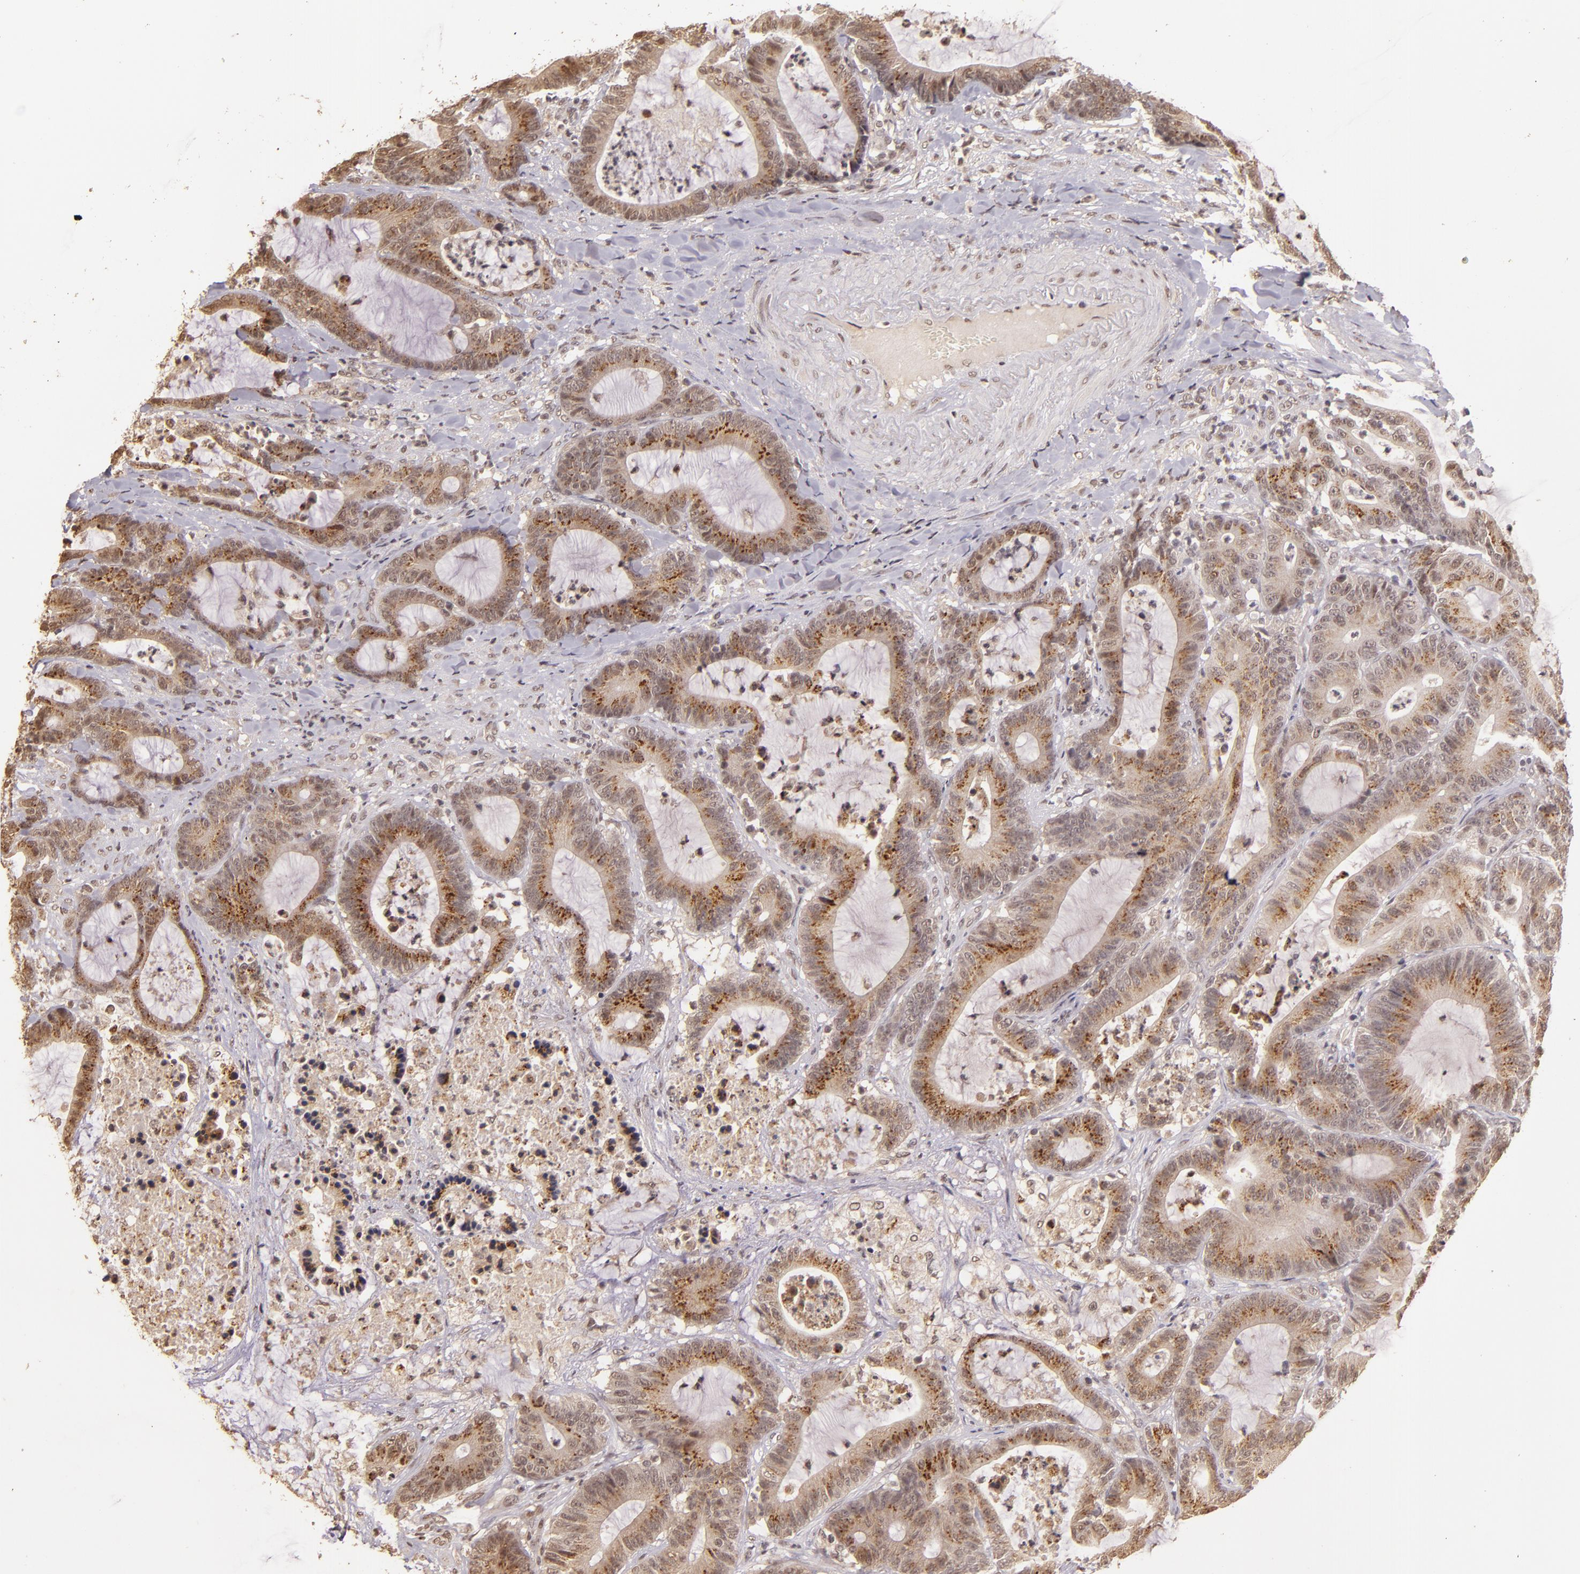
{"staining": {"intensity": "moderate", "quantity": ">75%", "location": "cytoplasmic/membranous,nuclear"}, "tissue": "colorectal cancer", "cell_type": "Tumor cells", "image_type": "cancer", "snomed": [{"axis": "morphology", "description": "Adenocarcinoma, NOS"}, {"axis": "topography", "description": "Colon"}], "caption": "The photomicrograph exhibits staining of colorectal cancer, revealing moderate cytoplasmic/membranous and nuclear protein expression (brown color) within tumor cells. Using DAB (brown) and hematoxylin (blue) stains, captured at high magnification using brightfield microscopy.", "gene": "CUL1", "patient": {"sex": "female", "age": 84}}